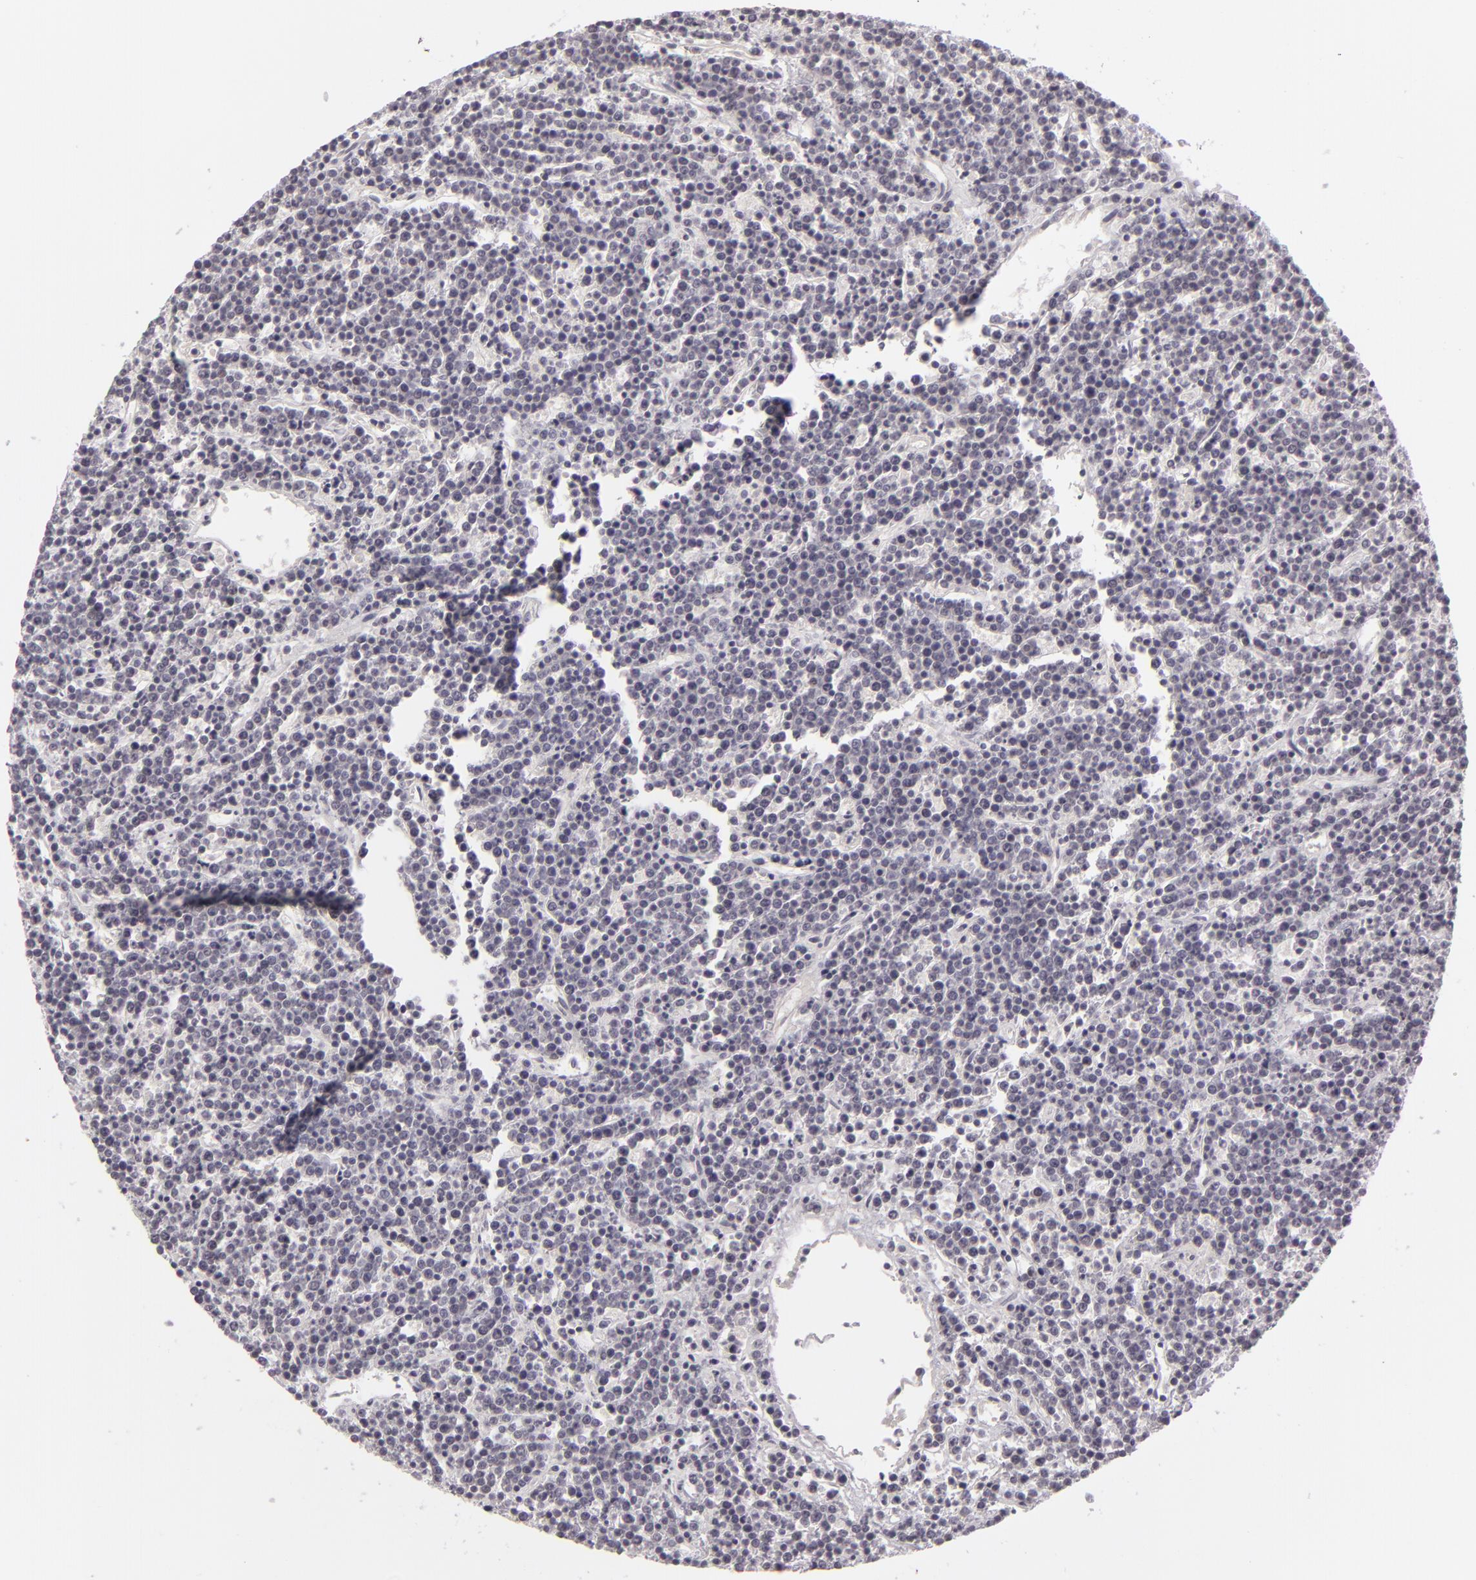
{"staining": {"intensity": "negative", "quantity": "none", "location": "none"}, "tissue": "lymphoma", "cell_type": "Tumor cells", "image_type": "cancer", "snomed": [{"axis": "morphology", "description": "Malignant lymphoma, non-Hodgkin's type, High grade"}, {"axis": "topography", "description": "Ovary"}], "caption": "An image of malignant lymphoma, non-Hodgkin's type (high-grade) stained for a protein demonstrates no brown staining in tumor cells.", "gene": "DLG3", "patient": {"sex": "female", "age": 56}}